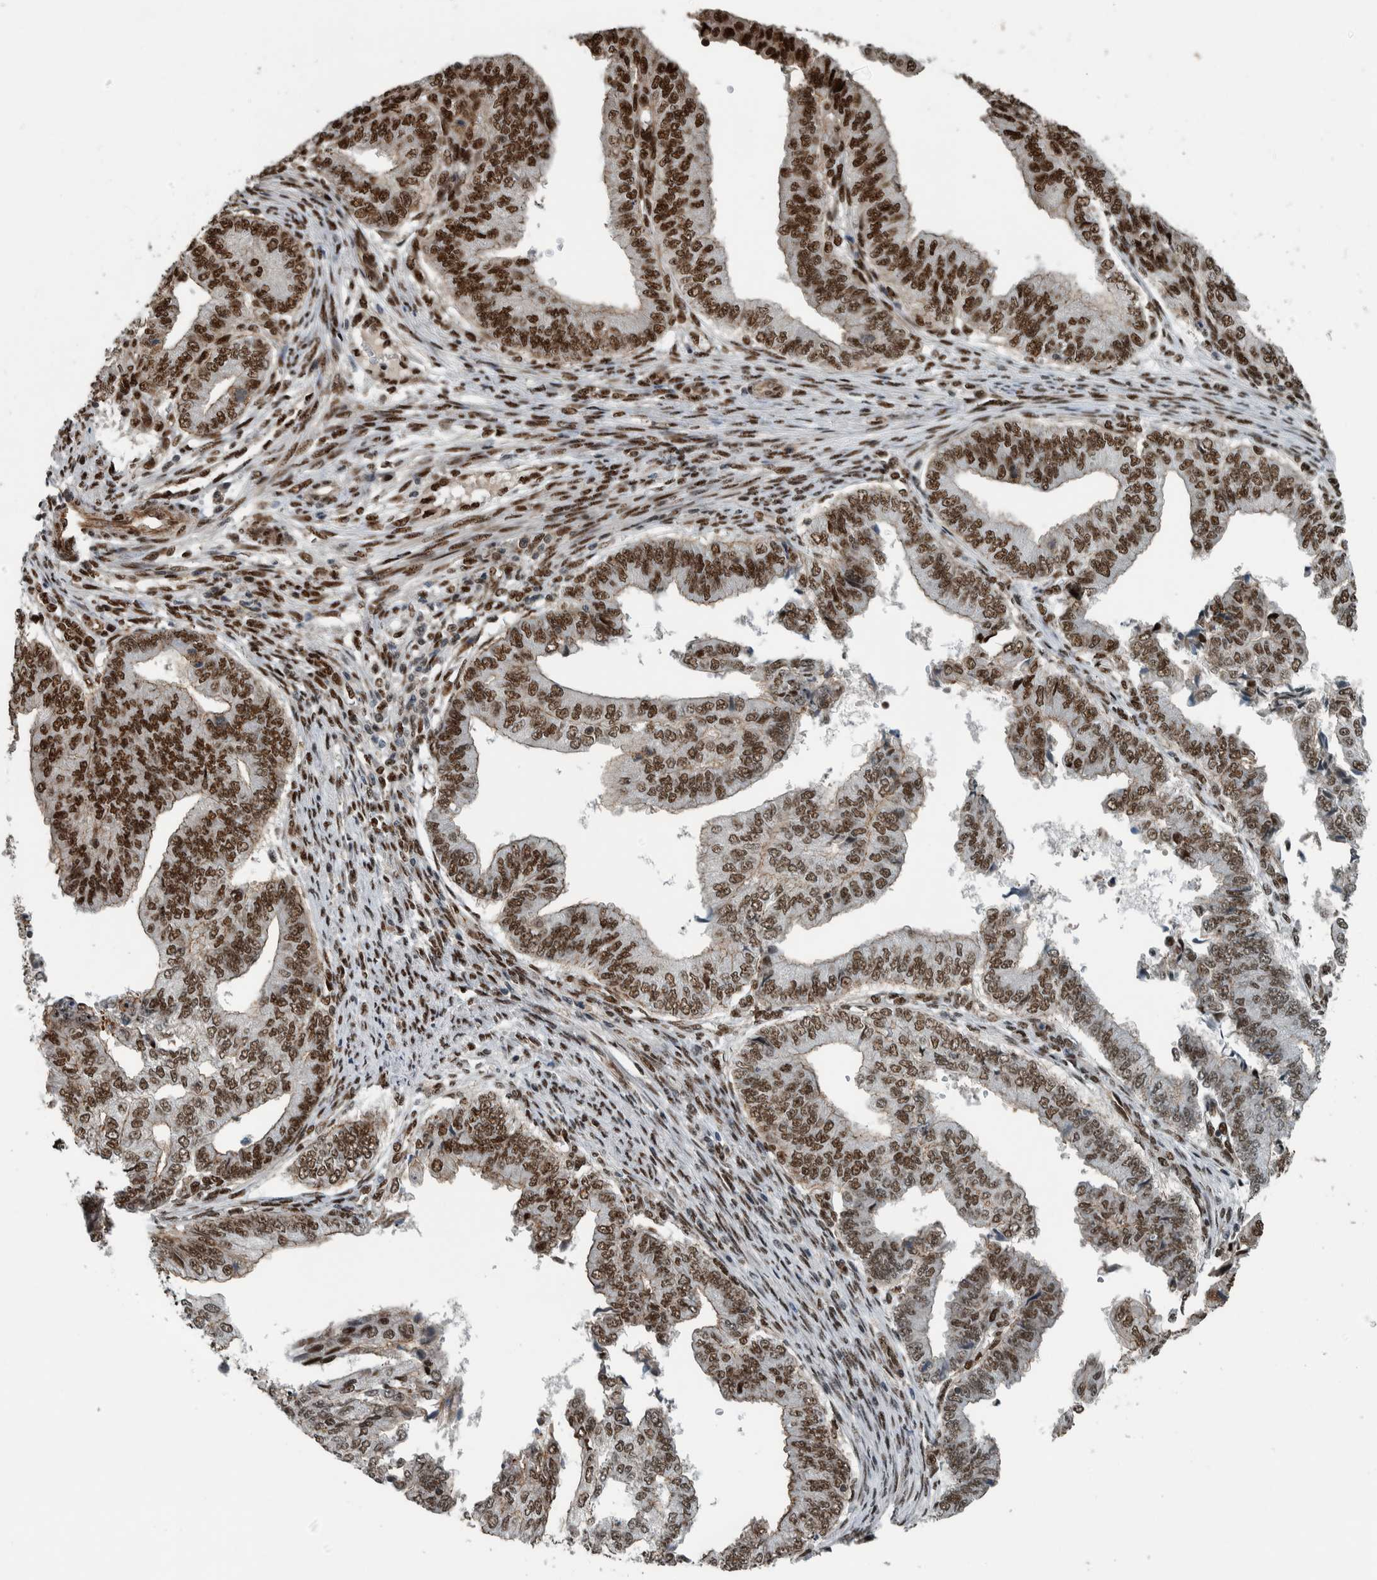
{"staining": {"intensity": "strong", "quantity": ">75%", "location": "nuclear"}, "tissue": "endometrial cancer", "cell_type": "Tumor cells", "image_type": "cancer", "snomed": [{"axis": "morphology", "description": "Polyp, NOS"}, {"axis": "morphology", "description": "Adenocarcinoma, NOS"}, {"axis": "morphology", "description": "Adenoma, NOS"}, {"axis": "topography", "description": "Endometrium"}], "caption": "The immunohistochemical stain labels strong nuclear expression in tumor cells of endometrial cancer tissue.", "gene": "FAM135B", "patient": {"sex": "female", "age": 79}}